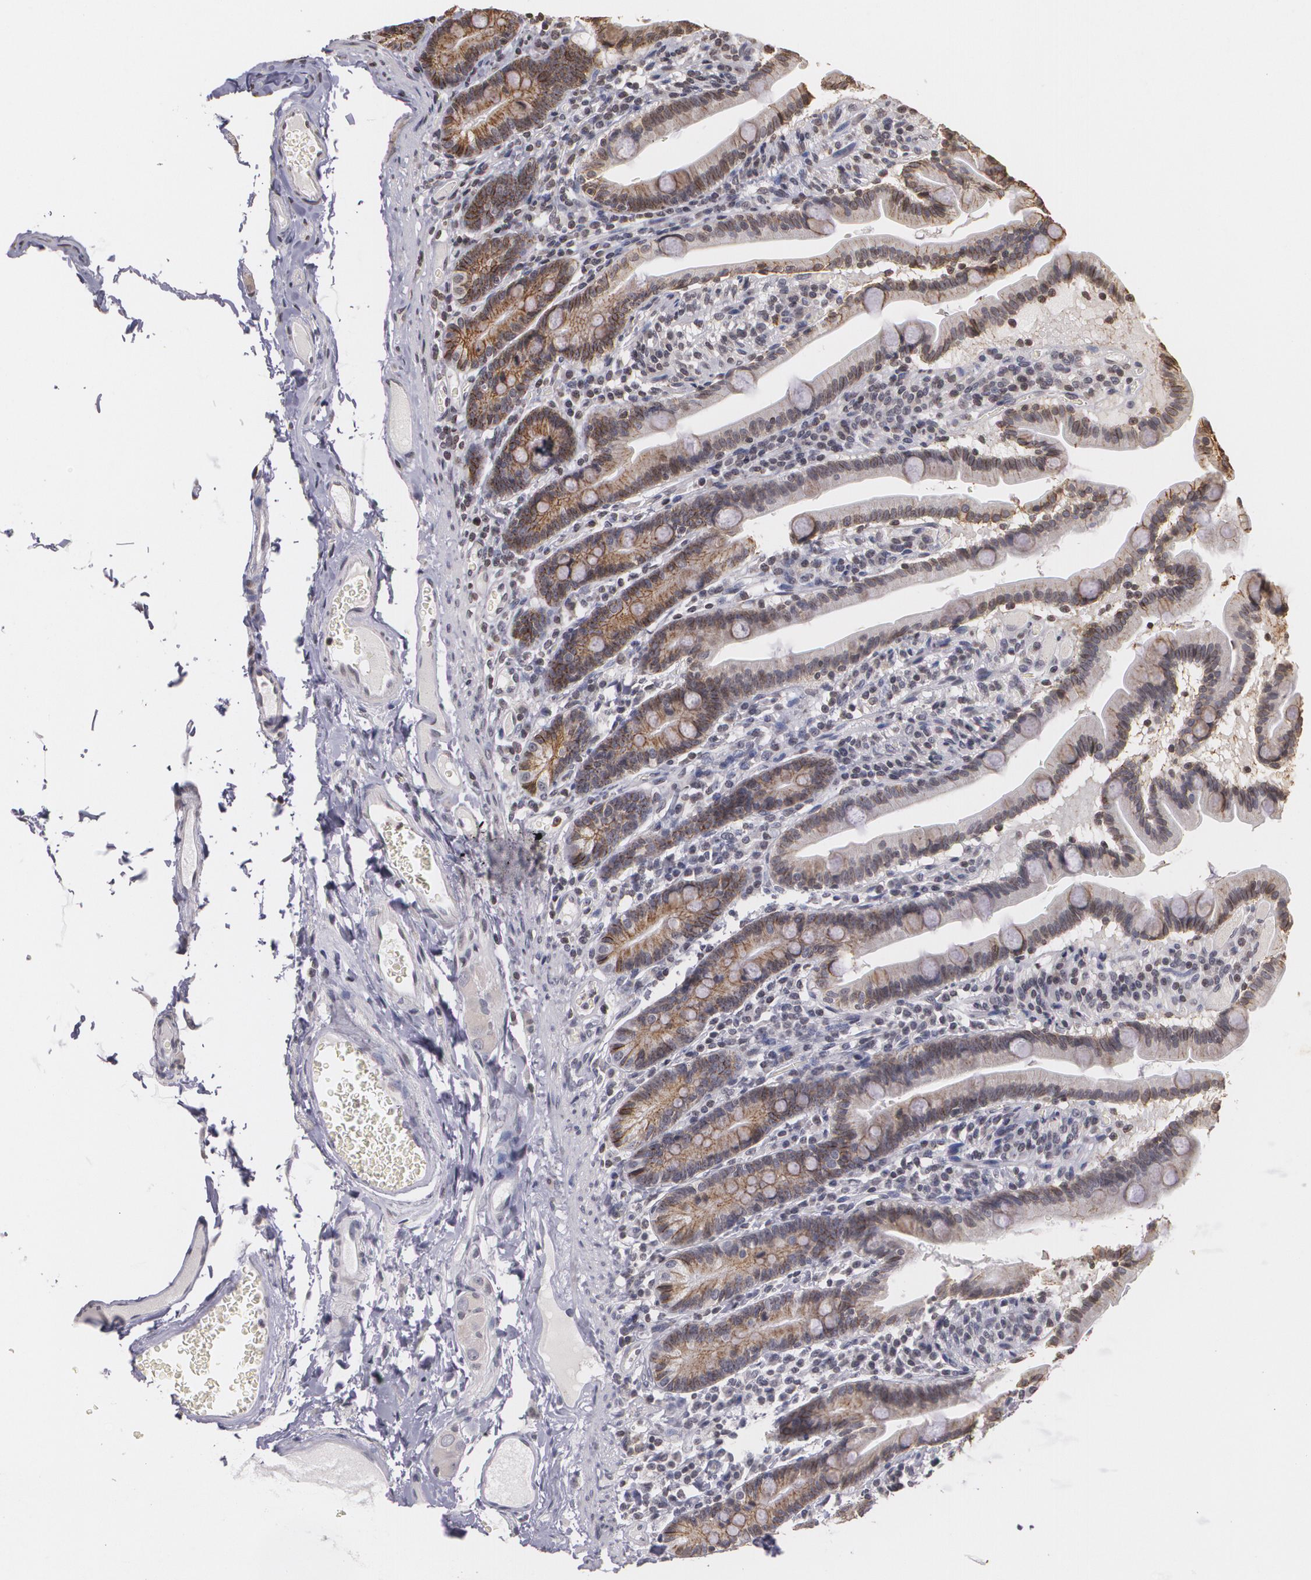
{"staining": {"intensity": "moderate", "quantity": "25%-75%", "location": "cytoplasmic/membranous"}, "tissue": "duodenum", "cell_type": "Glandular cells", "image_type": "normal", "snomed": [{"axis": "morphology", "description": "Normal tissue, NOS"}, {"axis": "topography", "description": "Duodenum"}], "caption": "IHC of benign human duodenum demonstrates medium levels of moderate cytoplasmic/membranous expression in approximately 25%-75% of glandular cells.", "gene": "THRB", "patient": {"sex": "female", "age": 75}}